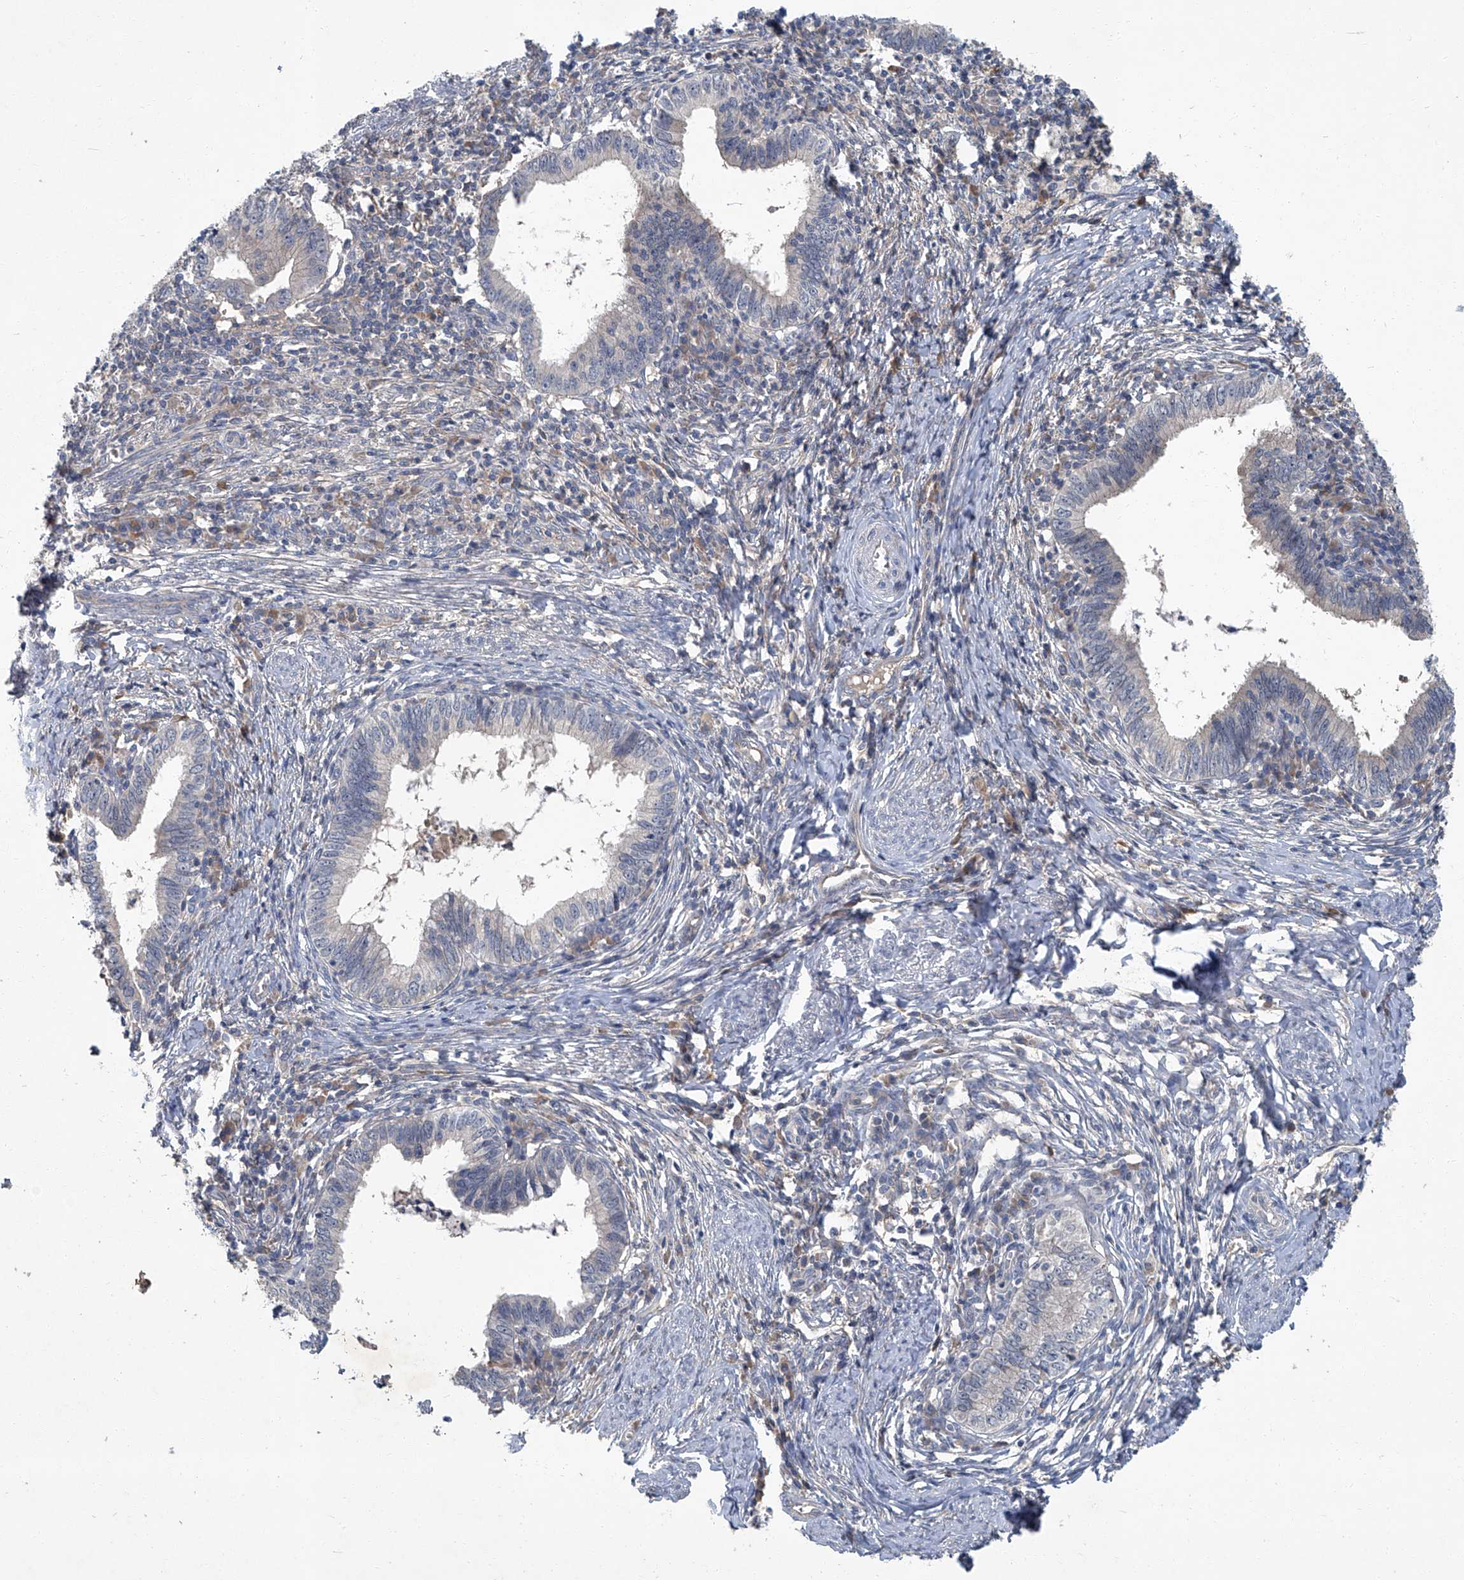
{"staining": {"intensity": "negative", "quantity": "none", "location": "none"}, "tissue": "cervical cancer", "cell_type": "Tumor cells", "image_type": "cancer", "snomed": [{"axis": "morphology", "description": "Adenocarcinoma, NOS"}, {"axis": "topography", "description": "Cervix"}], "caption": "This is a image of immunohistochemistry (IHC) staining of cervical cancer (adenocarcinoma), which shows no expression in tumor cells.", "gene": "ANKRD34A", "patient": {"sex": "female", "age": 36}}